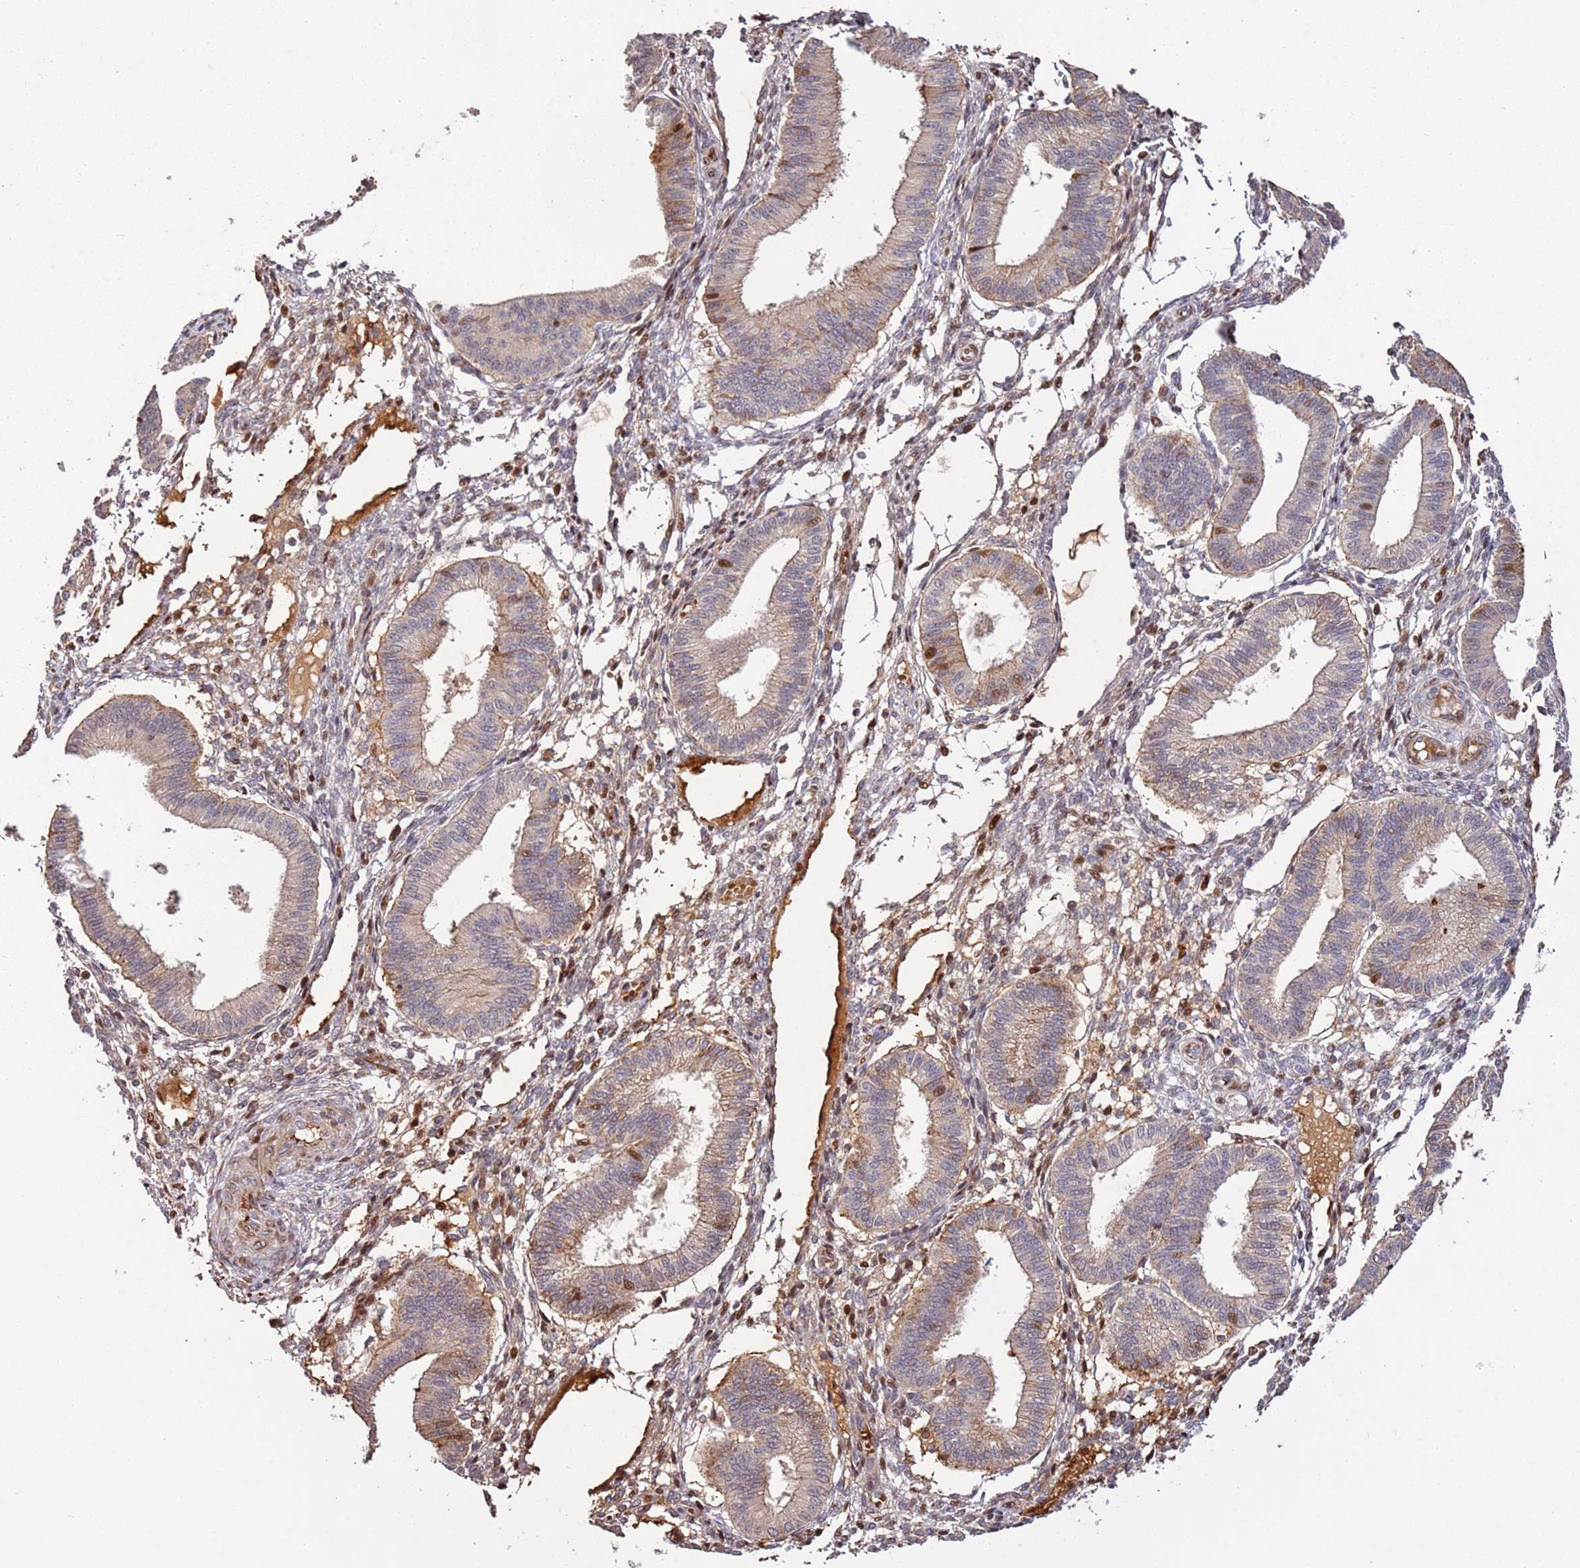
{"staining": {"intensity": "weak", "quantity": "<25%", "location": "cytoplasmic/membranous"}, "tissue": "endometrium", "cell_type": "Cells in endometrial stroma", "image_type": "normal", "snomed": [{"axis": "morphology", "description": "Normal tissue, NOS"}, {"axis": "topography", "description": "Endometrium"}], "caption": "Cells in endometrial stroma show no significant staining in unremarkable endometrium. Nuclei are stained in blue.", "gene": "RHBDL1", "patient": {"sex": "female", "age": 39}}